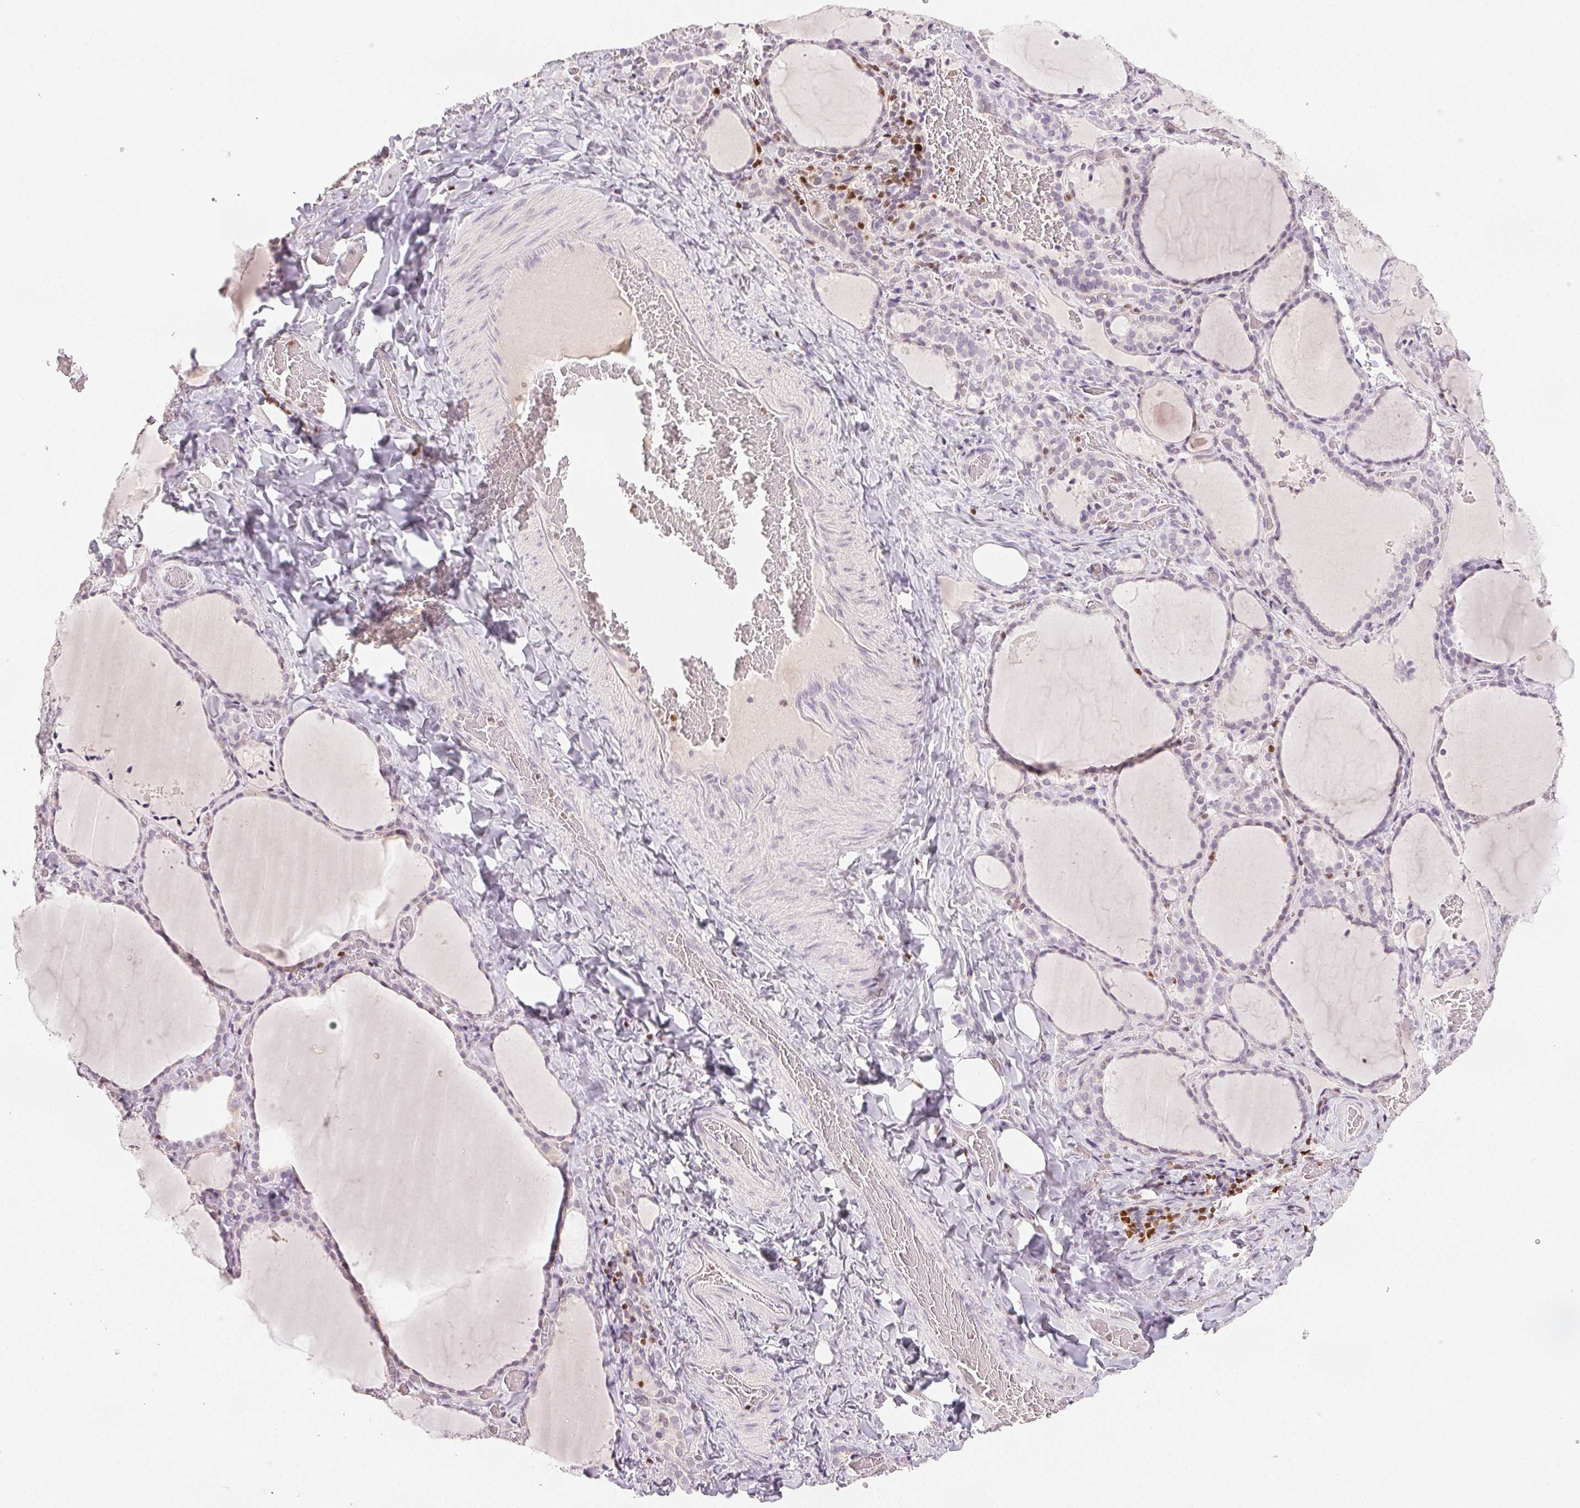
{"staining": {"intensity": "negative", "quantity": "none", "location": "none"}, "tissue": "thyroid gland", "cell_type": "Glandular cells", "image_type": "normal", "snomed": [{"axis": "morphology", "description": "Normal tissue, NOS"}, {"axis": "topography", "description": "Thyroid gland"}], "caption": "Thyroid gland was stained to show a protein in brown. There is no significant staining in glandular cells. Nuclei are stained in blue.", "gene": "RUNX2", "patient": {"sex": "female", "age": 22}}